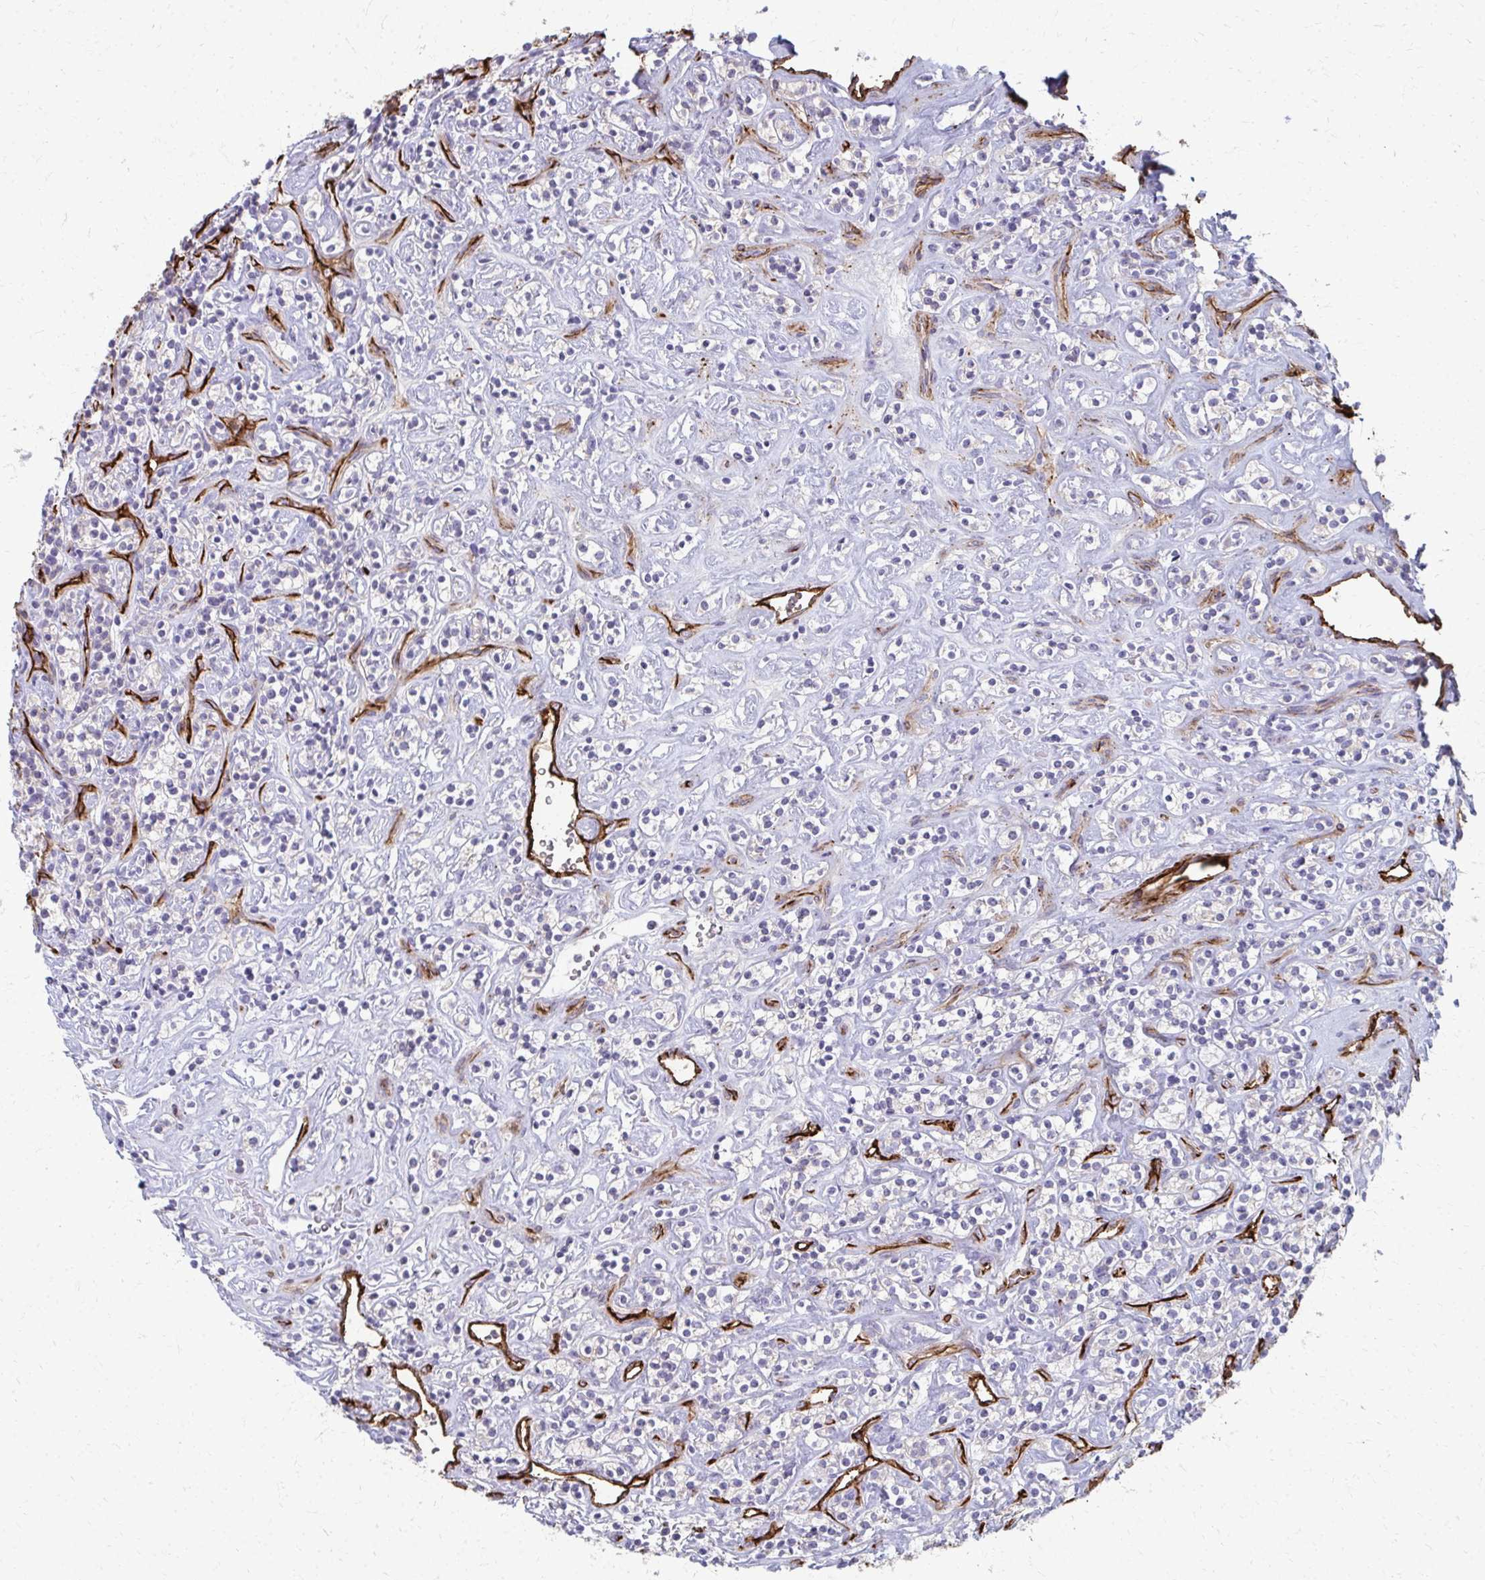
{"staining": {"intensity": "negative", "quantity": "none", "location": "none"}, "tissue": "renal cancer", "cell_type": "Tumor cells", "image_type": "cancer", "snomed": [{"axis": "morphology", "description": "Adenocarcinoma, NOS"}, {"axis": "topography", "description": "Kidney"}], "caption": "Tumor cells show no significant positivity in renal cancer. (DAB (3,3'-diaminobenzidine) immunohistochemistry (IHC) with hematoxylin counter stain).", "gene": "ADIPOQ", "patient": {"sex": "male", "age": 77}}